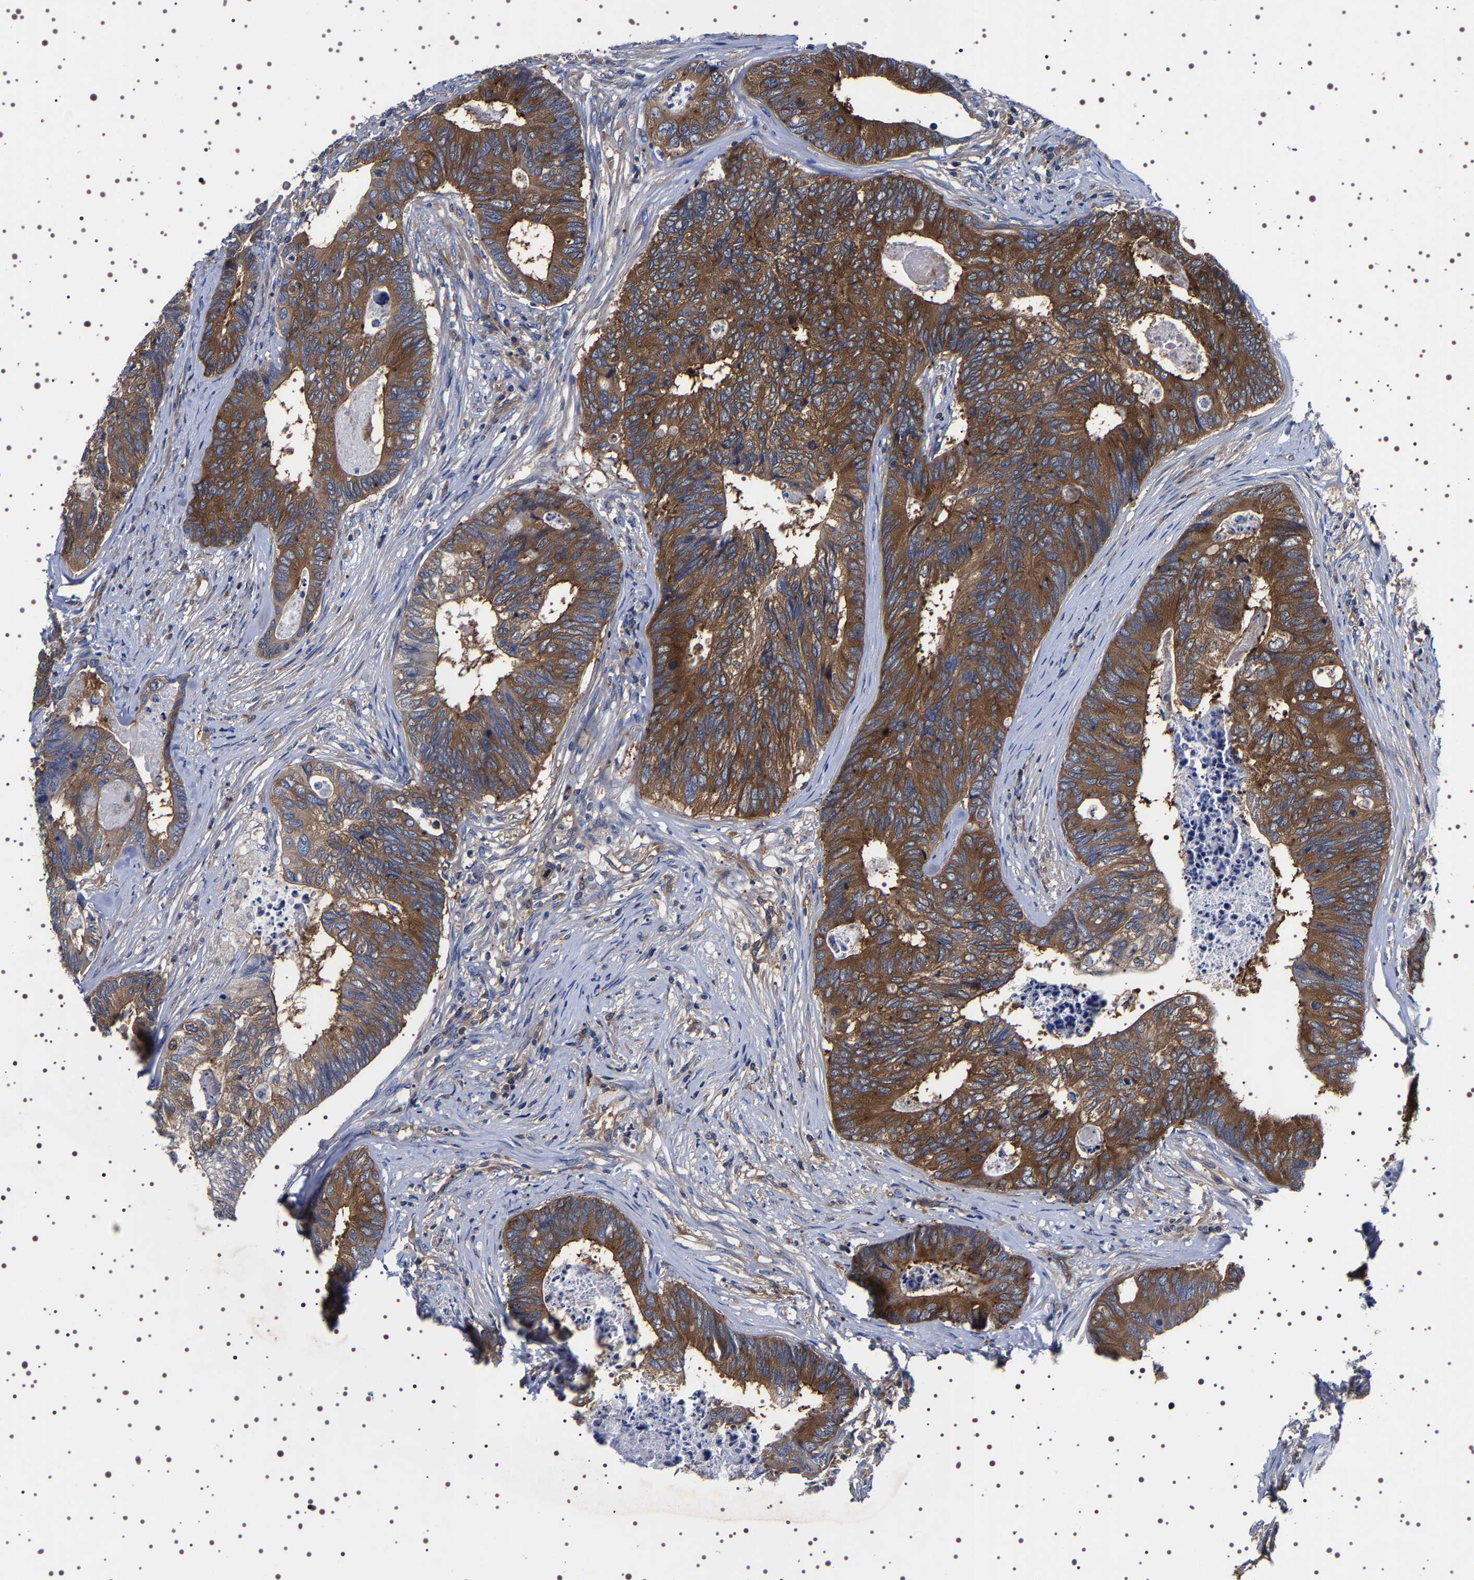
{"staining": {"intensity": "strong", "quantity": "25%-75%", "location": "cytoplasmic/membranous"}, "tissue": "colorectal cancer", "cell_type": "Tumor cells", "image_type": "cancer", "snomed": [{"axis": "morphology", "description": "Adenocarcinoma, NOS"}, {"axis": "topography", "description": "Colon"}], "caption": "Immunohistochemical staining of human colorectal cancer (adenocarcinoma) reveals strong cytoplasmic/membranous protein positivity in approximately 25%-75% of tumor cells.", "gene": "DARS1", "patient": {"sex": "female", "age": 67}}